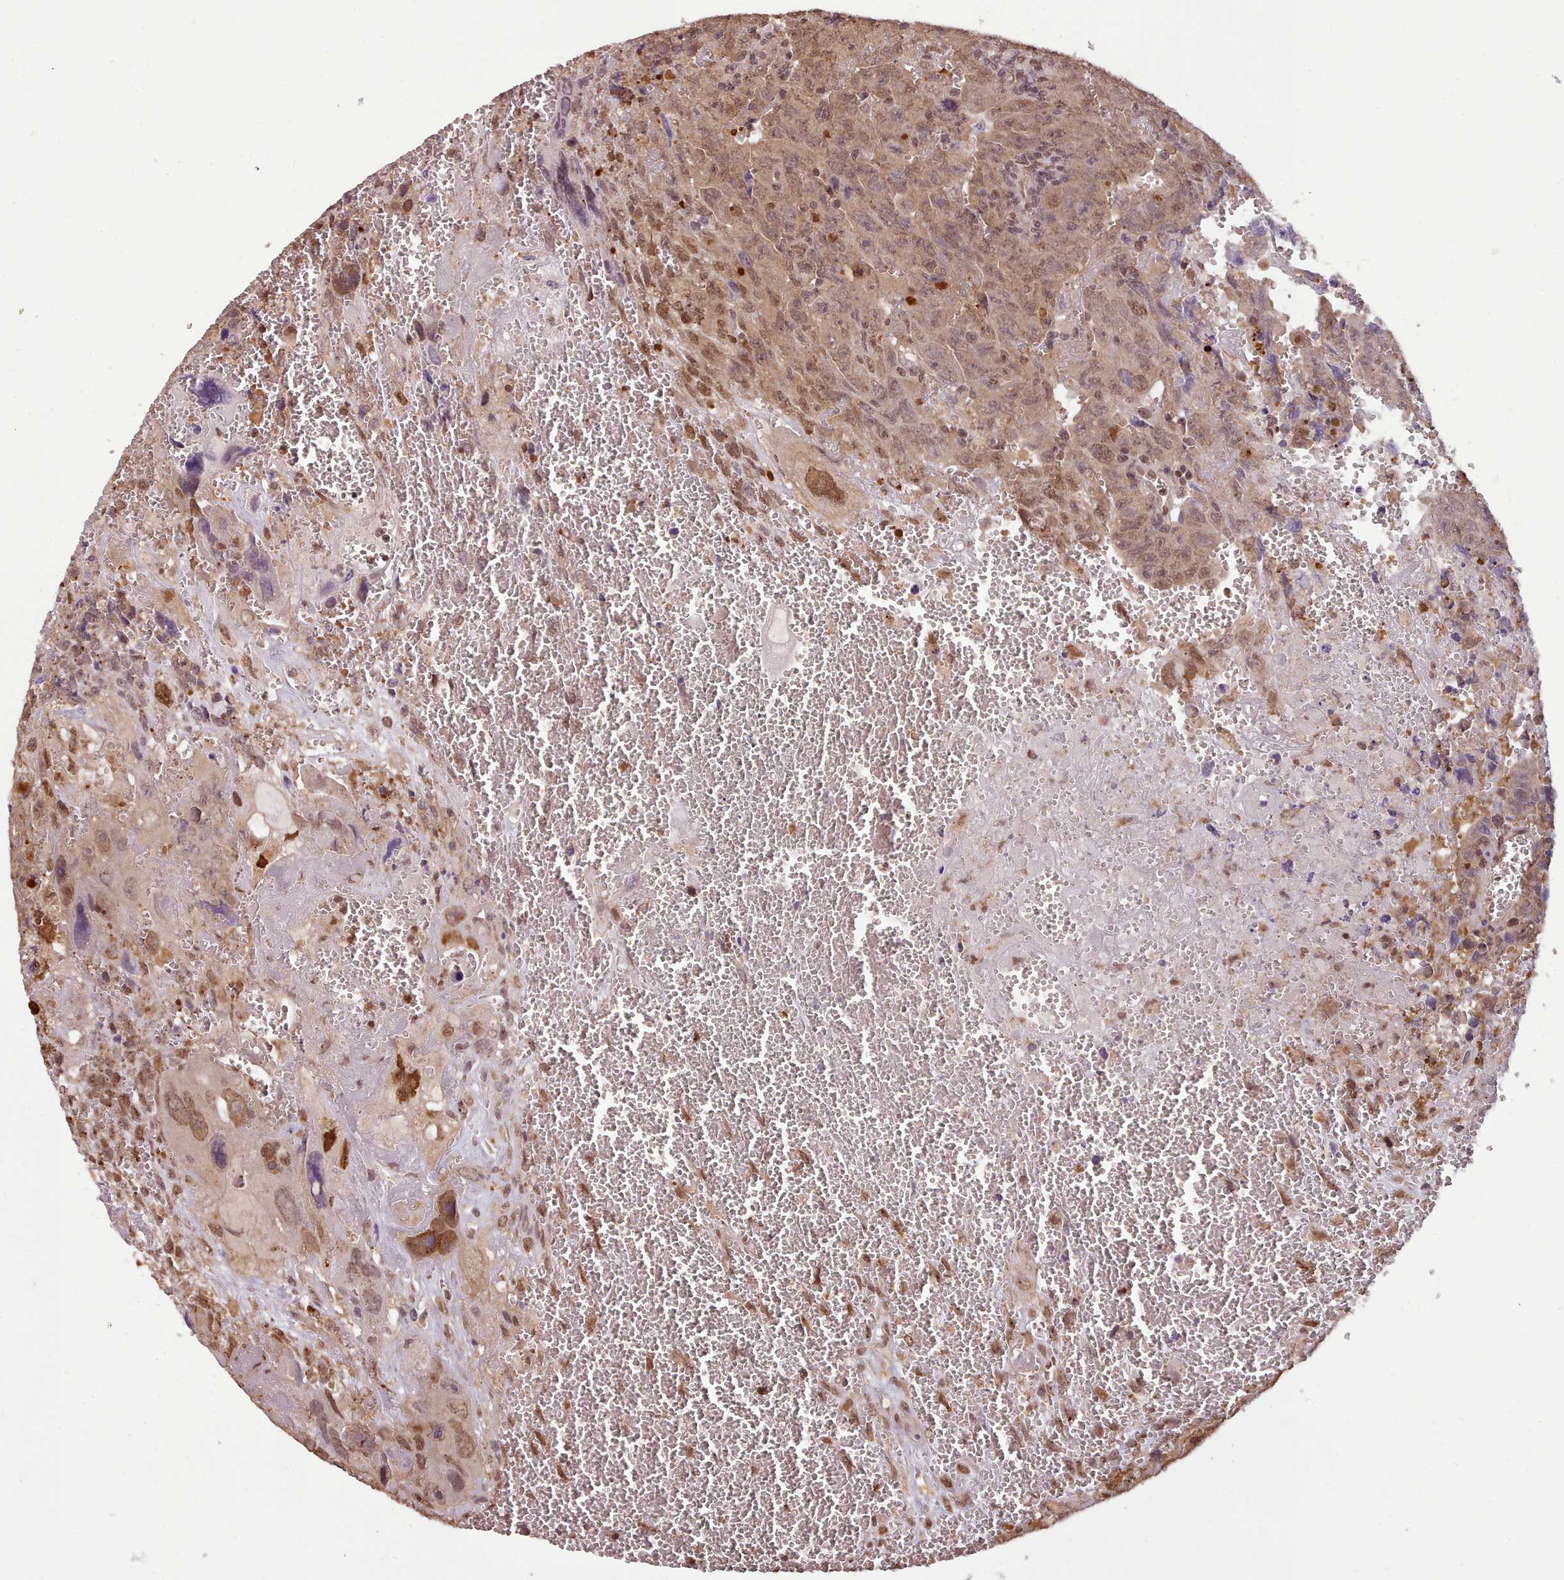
{"staining": {"intensity": "moderate", "quantity": ">75%", "location": "cytoplasmic/membranous,nuclear"}, "tissue": "testis cancer", "cell_type": "Tumor cells", "image_type": "cancer", "snomed": [{"axis": "morphology", "description": "Carcinoma, Embryonal, NOS"}, {"axis": "topography", "description": "Testis"}], "caption": "Protein staining of testis cancer tissue exhibits moderate cytoplasmic/membranous and nuclear staining in approximately >75% of tumor cells.", "gene": "RPS27A", "patient": {"sex": "male", "age": 28}}